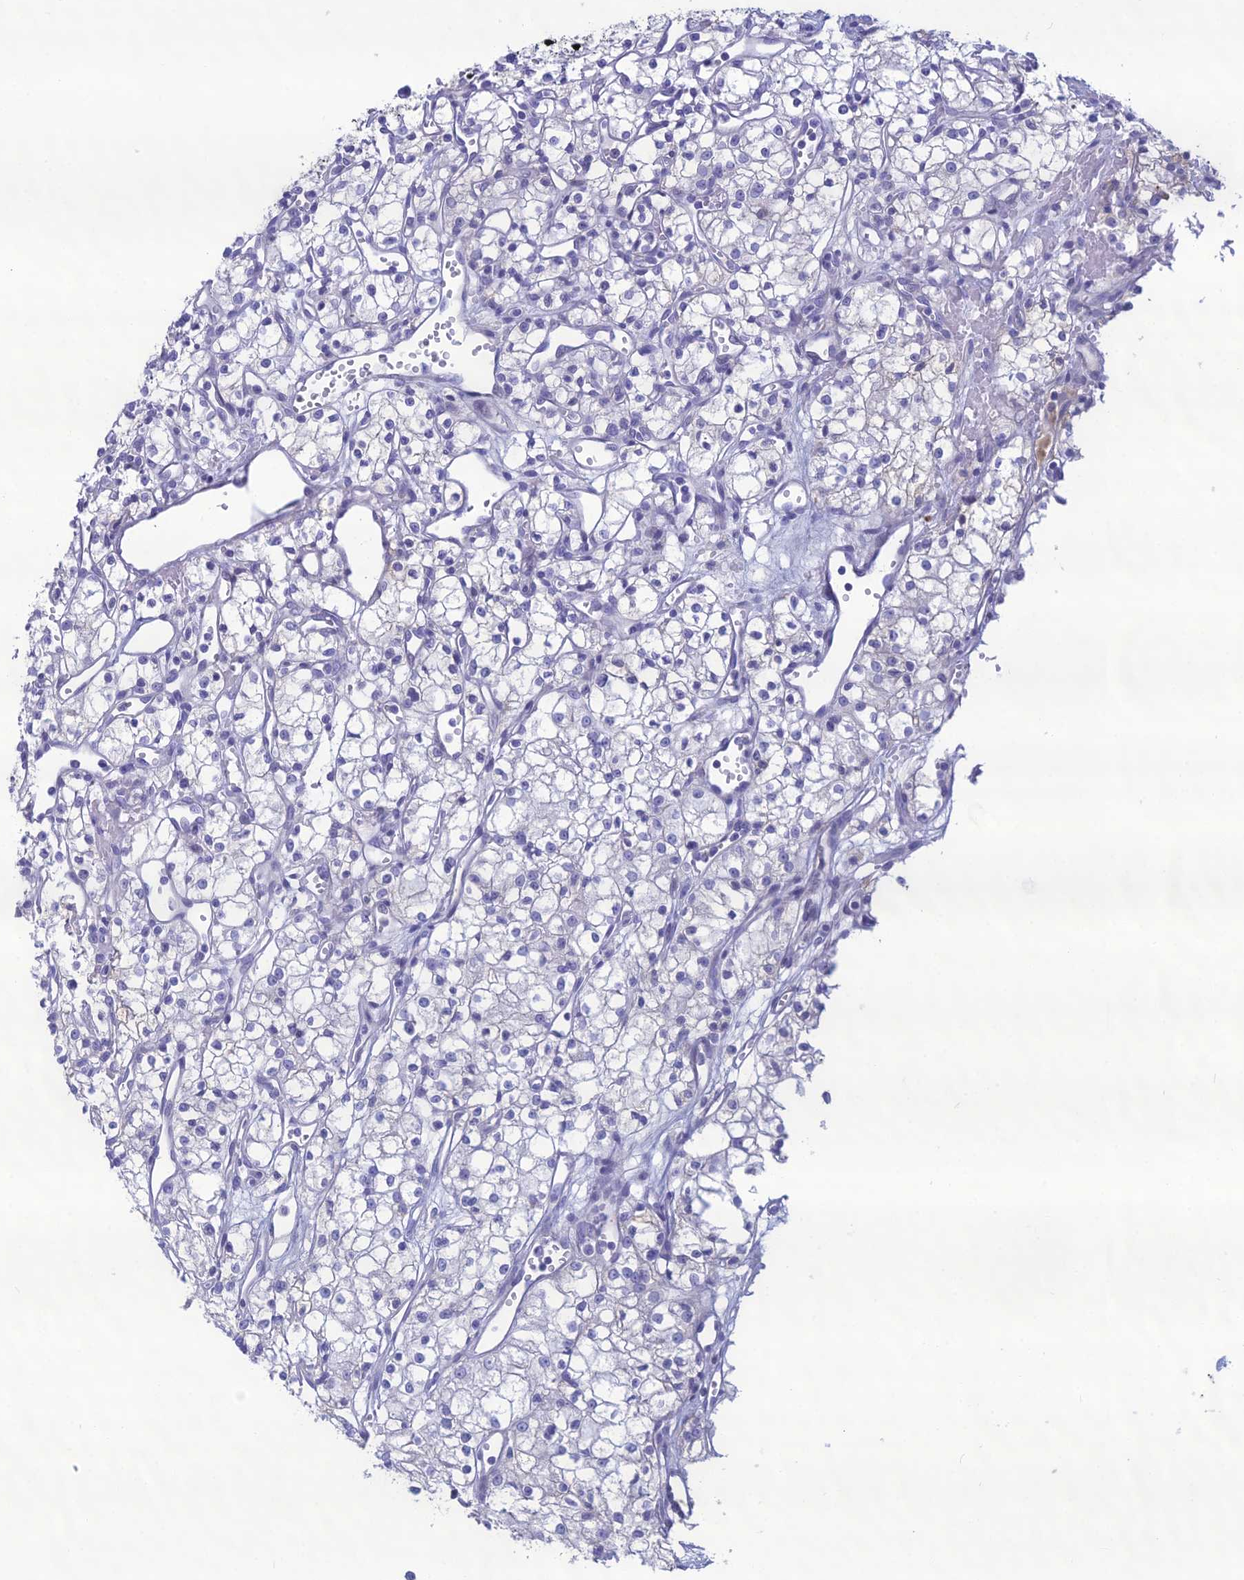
{"staining": {"intensity": "negative", "quantity": "none", "location": "none"}, "tissue": "renal cancer", "cell_type": "Tumor cells", "image_type": "cancer", "snomed": [{"axis": "morphology", "description": "Adenocarcinoma, NOS"}, {"axis": "topography", "description": "Kidney"}], "caption": "Immunohistochemistry micrograph of neoplastic tissue: adenocarcinoma (renal) stained with DAB (3,3'-diaminobenzidine) exhibits no significant protein positivity in tumor cells.", "gene": "CRB2", "patient": {"sex": "male", "age": 59}}